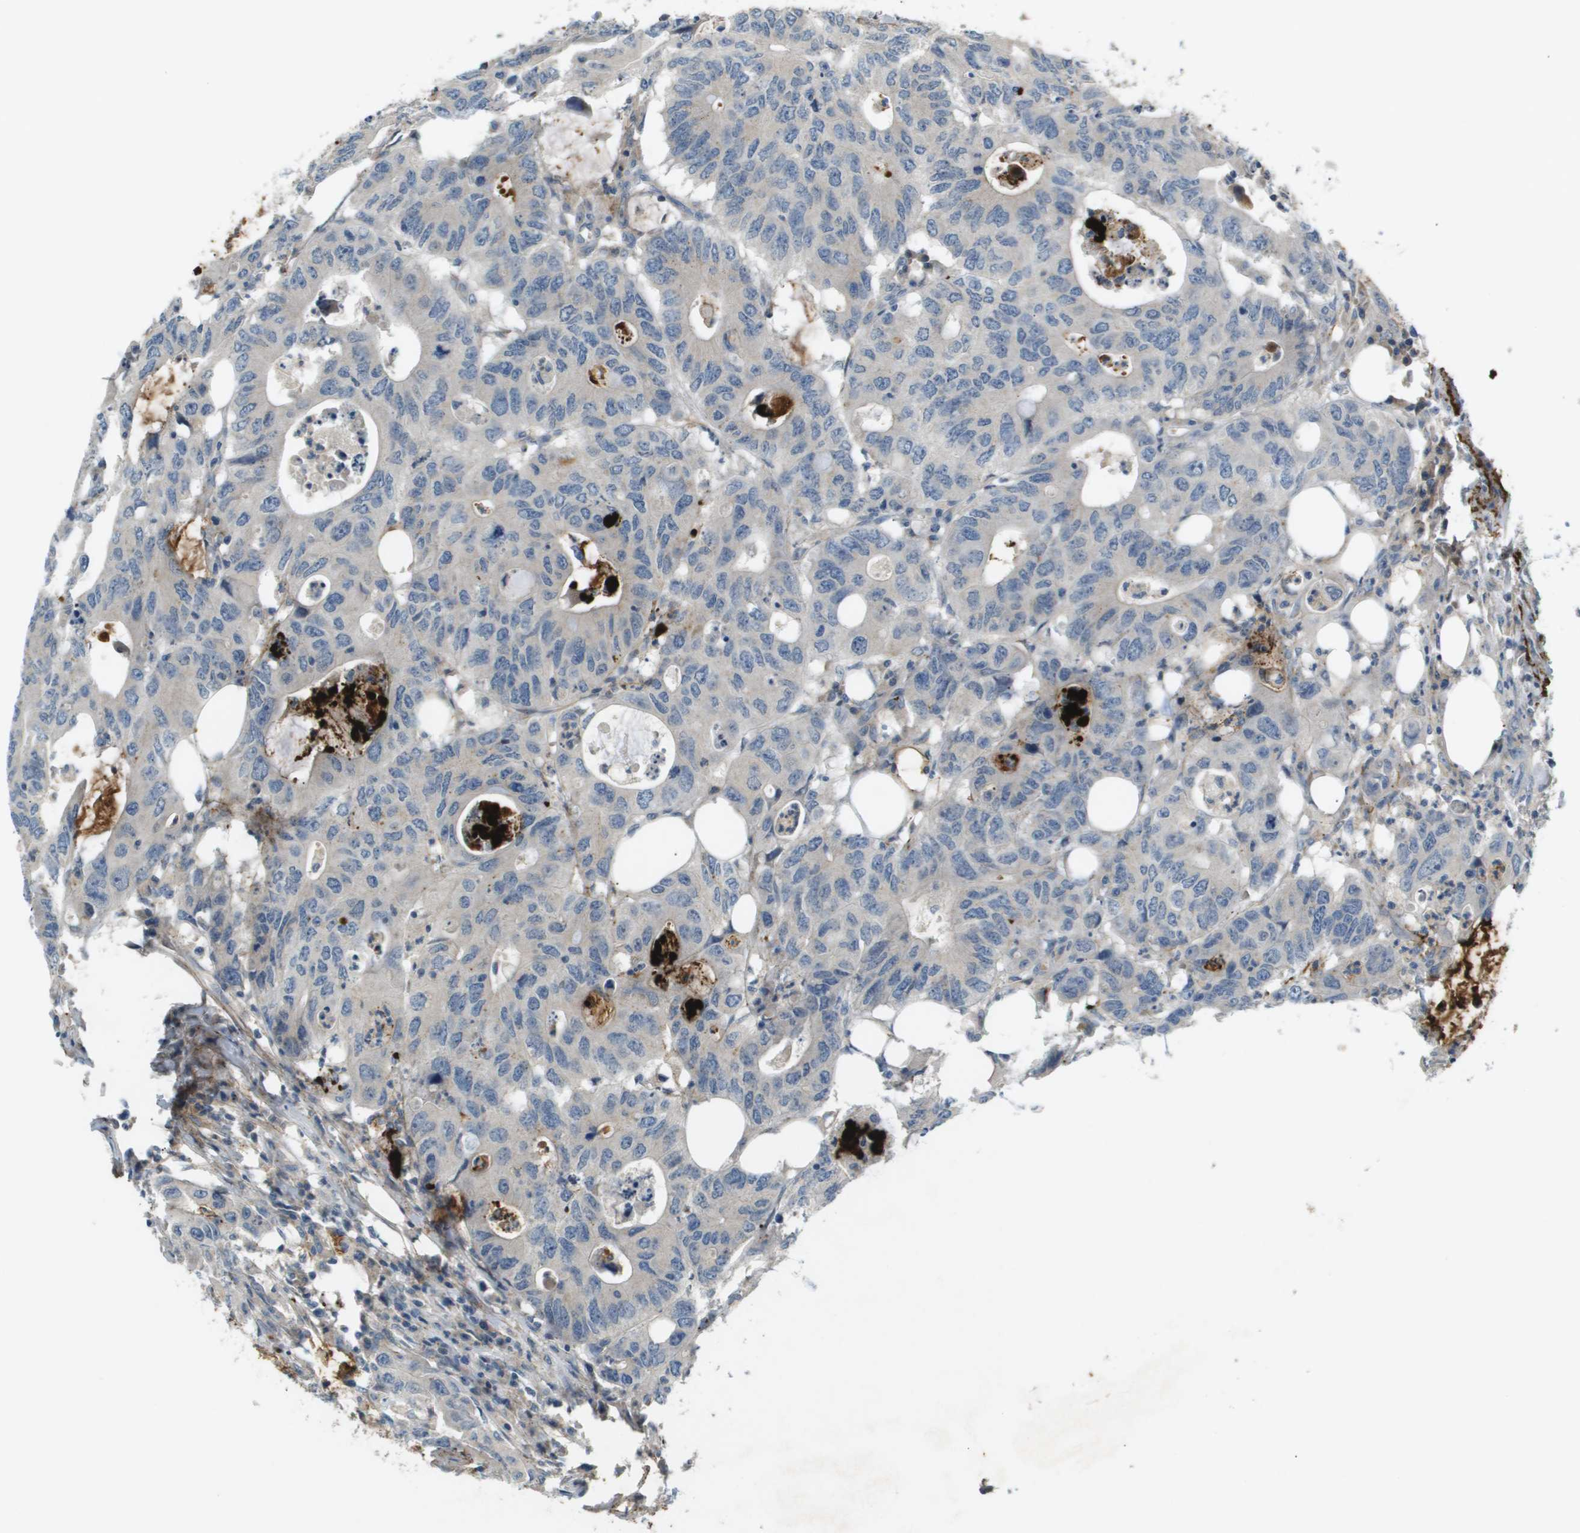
{"staining": {"intensity": "negative", "quantity": "none", "location": "none"}, "tissue": "colorectal cancer", "cell_type": "Tumor cells", "image_type": "cancer", "snomed": [{"axis": "morphology", "description": "Adenocarcinoma, NOS"}, {"axis": "topography", "description": "Colon"}], "caption": "This photomicrograph is of colorectal cancer stained with immunohistochemistry to label a protein in brown with the nuclei are counter-stained blue. There is no positivity in tumor cells.", "gene": "VTN", "patient": {"sex": "male", "age": 71}}